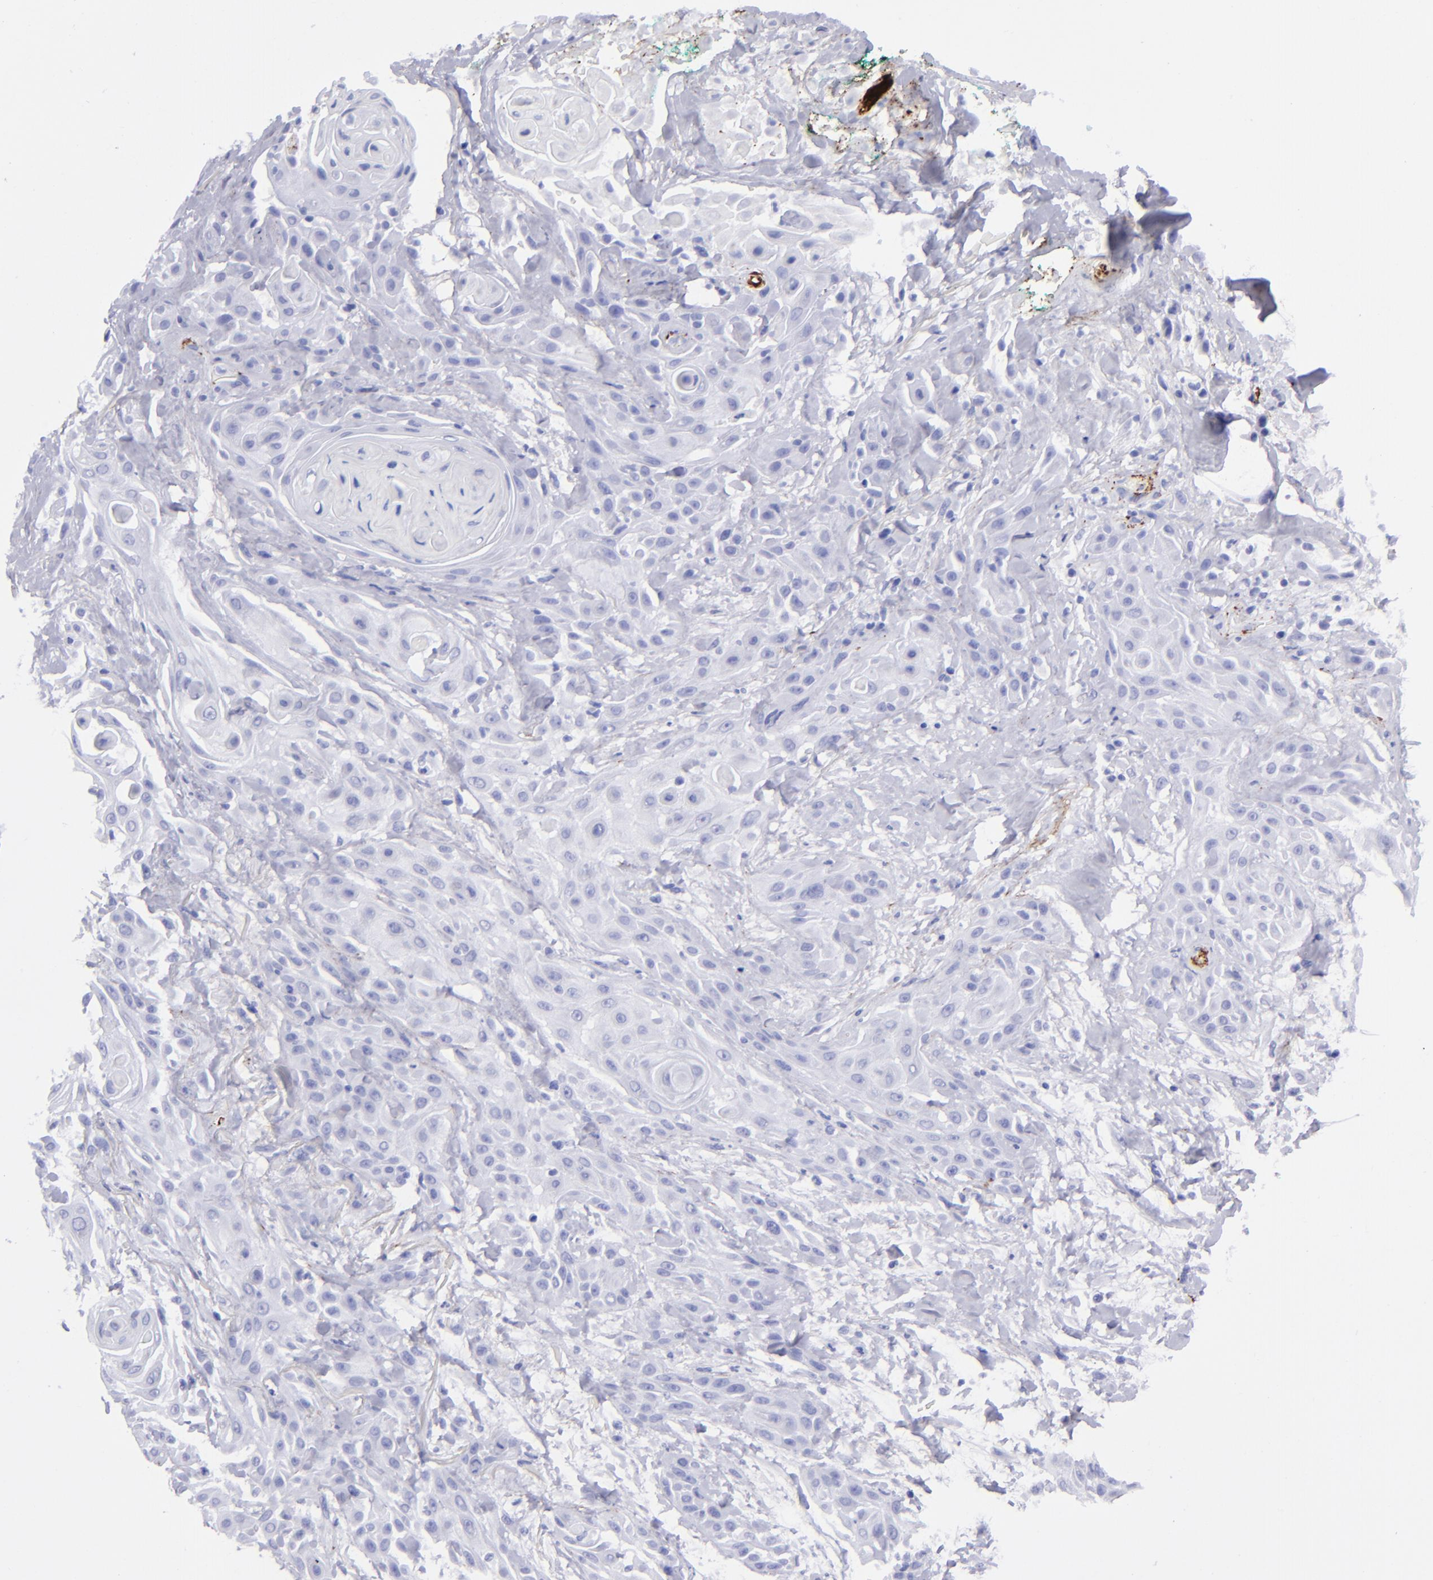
{"staining": {"intensity": "negative", "quantity": "none", "location": "none"}, "tissue": "skin cancer", "cell_type": "Tumor cells", "image_type": "cancer", "snomed": [{"axis": "morphology", "description": "Squamous cell carcinoma, NOS"}, {"axis": "topography", "description": "Skin"}, {"axis": "topography", "description": "Anal"}], "caption": "Squamous cell carcinoma (skin) stained for a protein using immunohistochemistry (IHC) demonstrates no staining tumor cells.", "gene": "EFCAB13", "patient": {"sex": "male", "age": 64}}